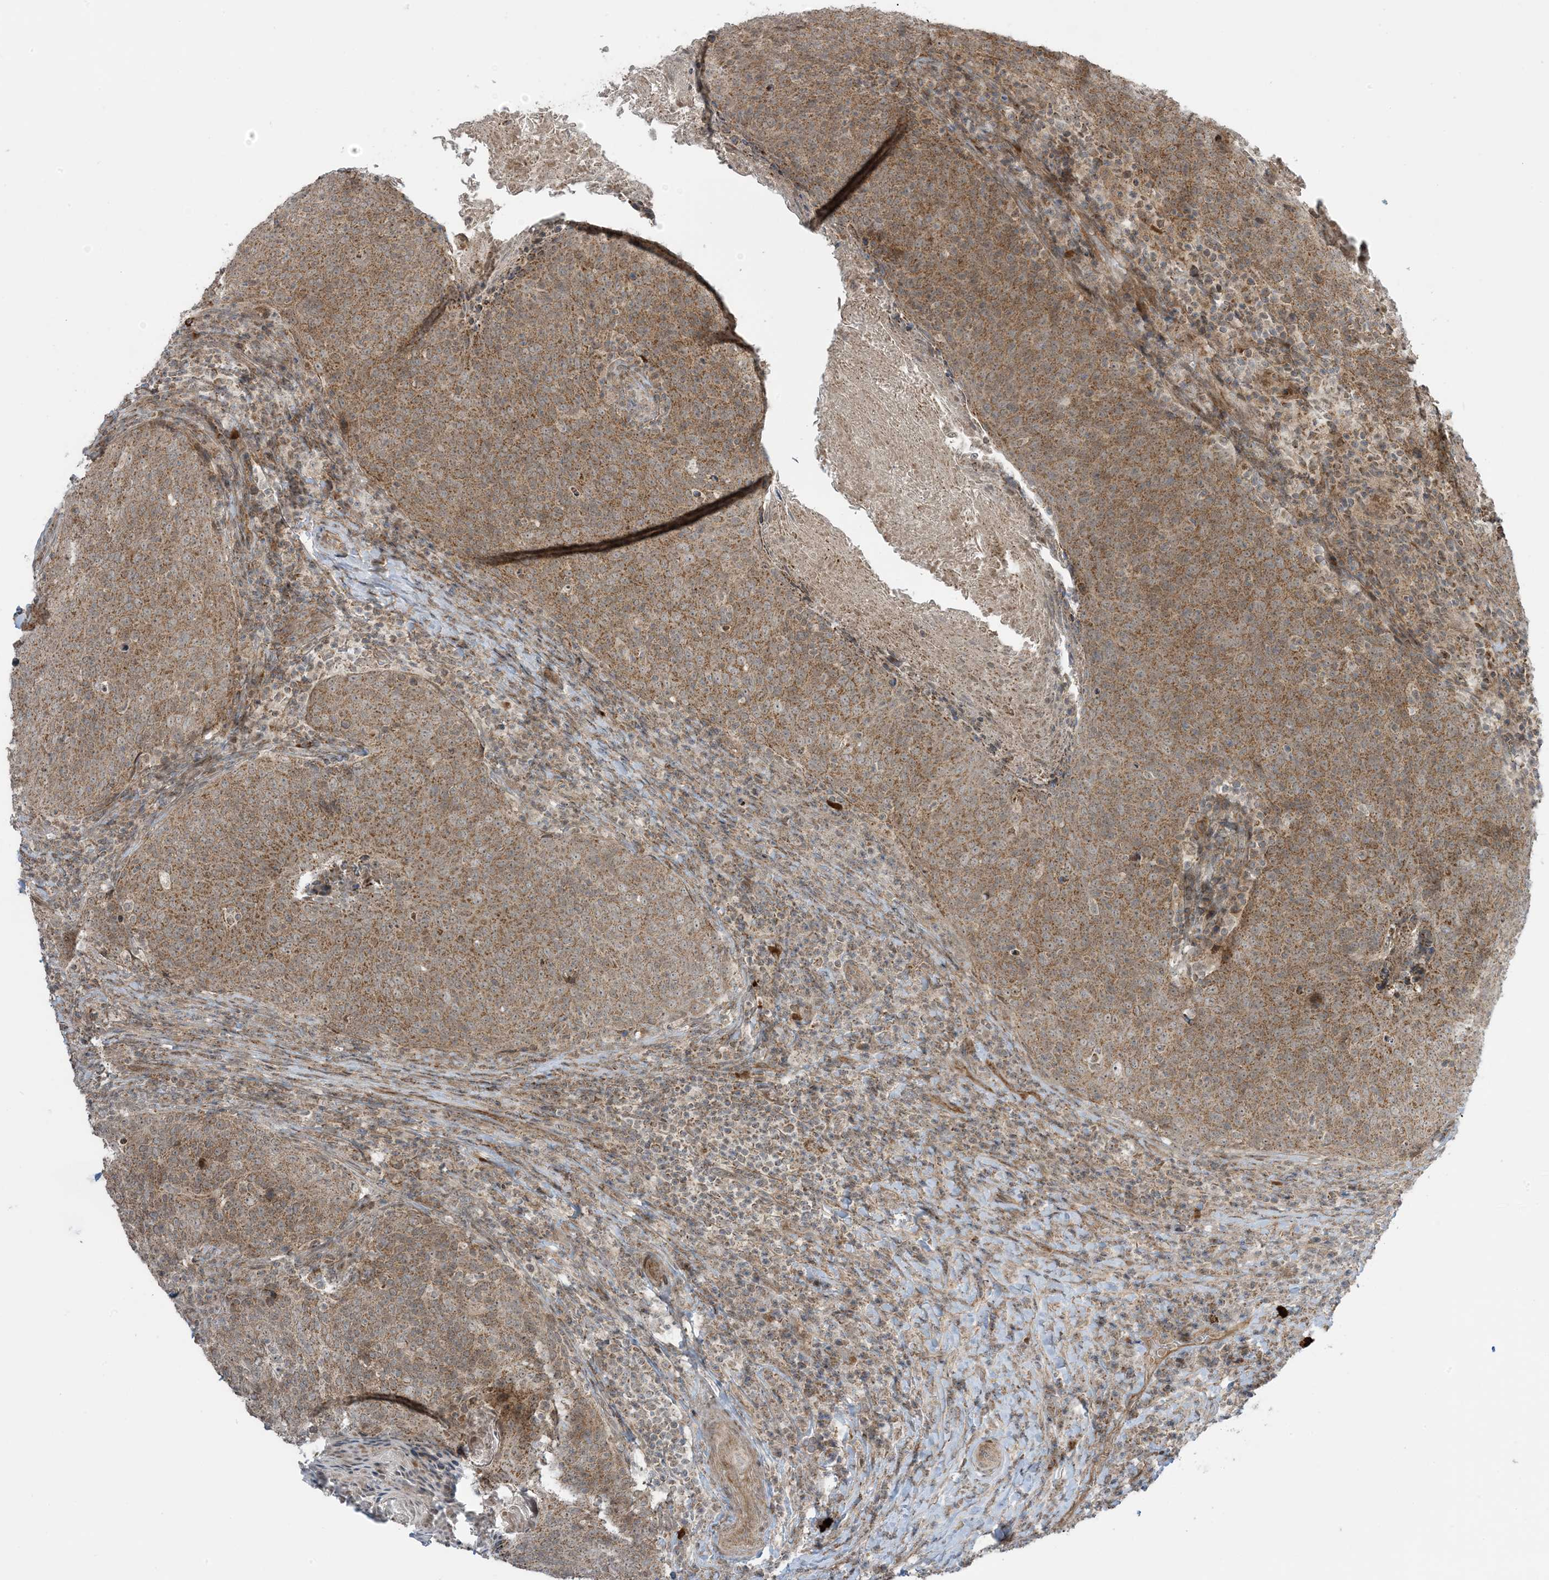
{"staining": {"intensity": "moderate", "quantity": ">75%", "location": "cytoplasmic/membranous"}, "tissue": "head and neck cancer", "cell_type": "Tumor cells", "image_type": "cancer", "snomed": [{"axis": "morphology", "description": "Squamous cell carcinoma, NOS"}, {"axis": "morphology", "description": "Squamous cell carcinoma, metastatic, NOS"}, {"axis": "topography", "description": "Lymph node"}, {"axis": "topography", "description": "Head-Neck"}], "caption": "The histopathology image exhibits immunohistochemical staining of head and neck cancer (squamous cell carcinoma). There is moderate cytoplasmic/membranous positivity is appreciated in approximately >75% of tumor cells.", "gene": "PHLDB2", "patient": {"sex": "male", "age": 62}}